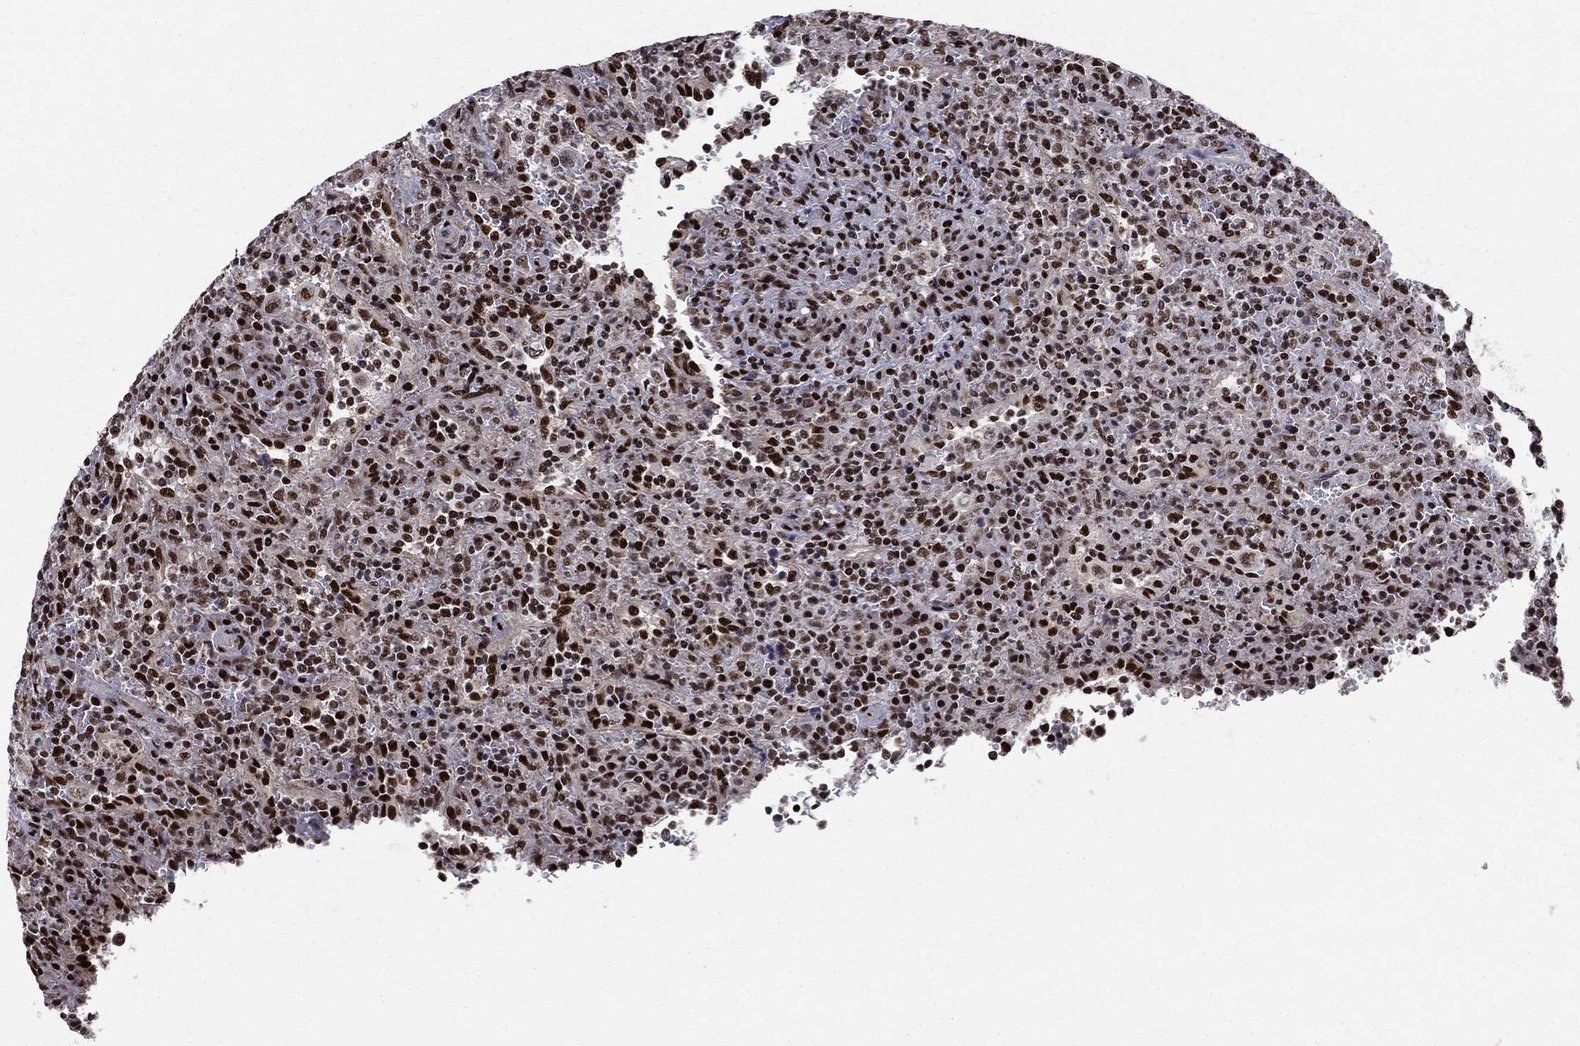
{"staining": {"intensity": "strong", "quantity": "25%-75%", "location": "nuclear"}, "tissue": "lymphoma", "cell_type": "Tumor cells", "image_type": "cancer", "snomed": [{"axis": "morphology", "description": "Malignant lymphoma, non-Hodgkin's type, Low grade"}, {"axis": "topography", "description": "Spleen"}], "caption": "Immunohistochemistry of lymphoma displays high levels of strong nuclear positivity in about 25%-75% of tumor cells.", "gene": "TP53BP1", "patient": {"sex": "male", "age": 62}}